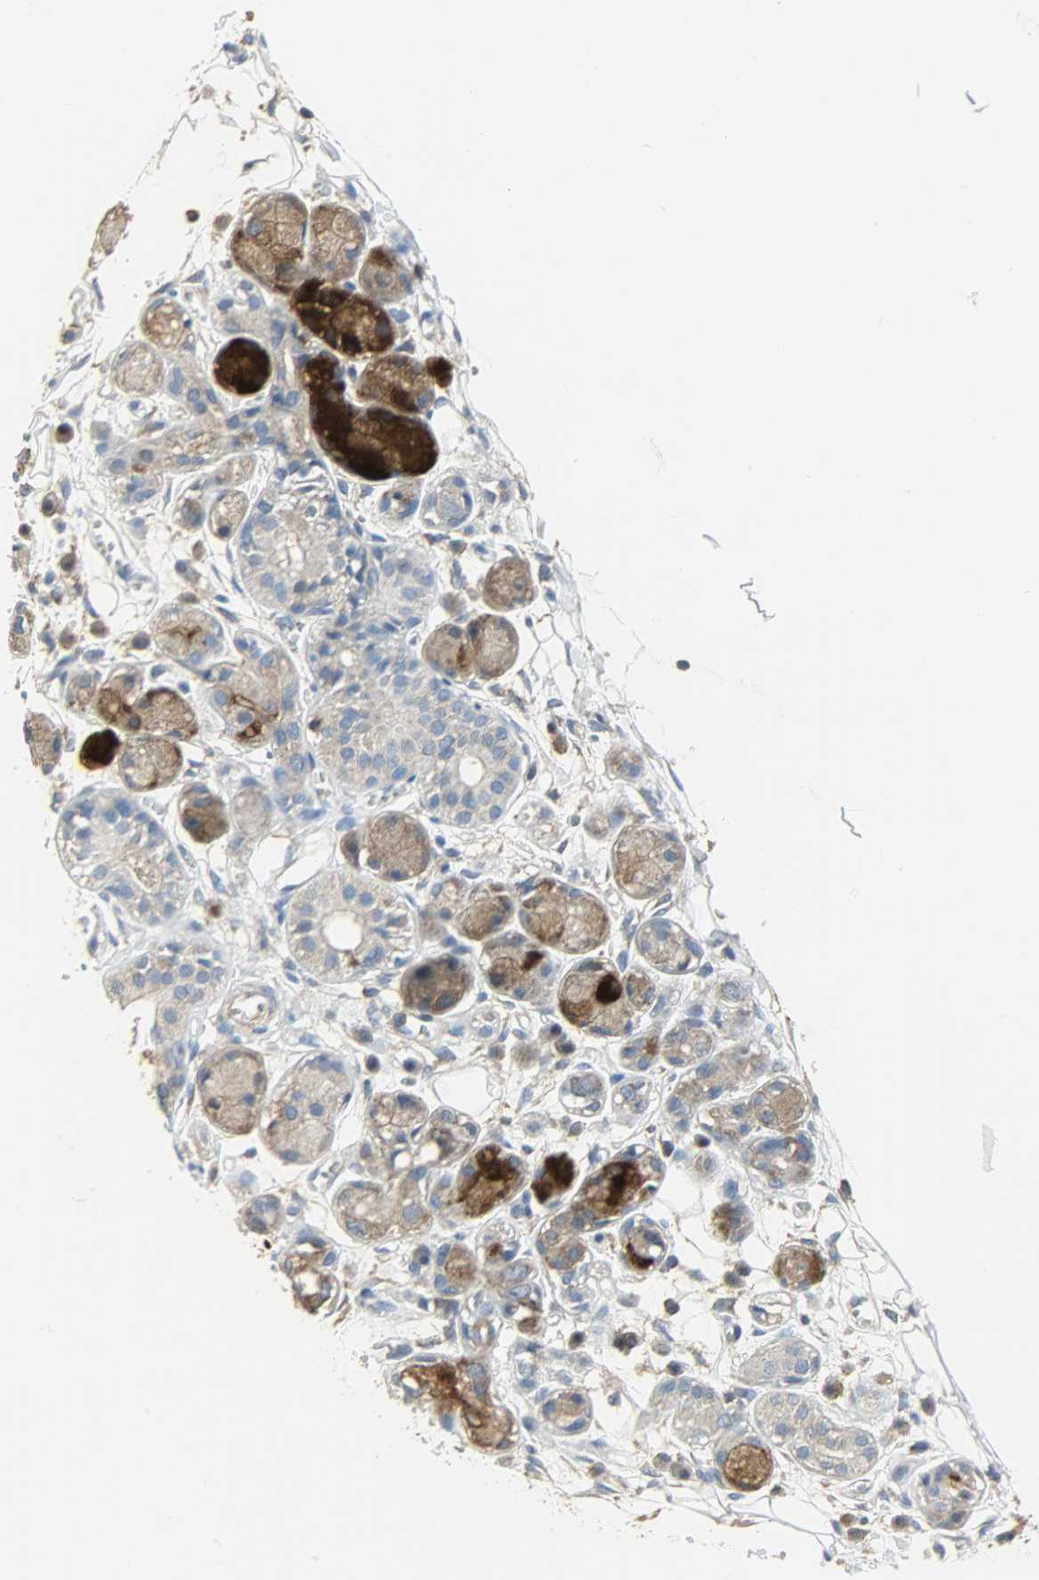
{"staining": {"intensity": "negative", "quantity": "none", "location": "none"}, "tissue": "adipose tissue", "cell_type": "Adipocytes", "image_type": "normal", "snomed": [{"axis": "morphology", "description": "Normal tissue, NOS"}, {"axis": "morphology", "description": "Inflammation, NOS"}, {"axis": "topography", "description": "Vascular tissue"}, {"axis": "topography", "description": "Salivary gland"}], "caption": "Adipose tissue stained for a protein using immunohistochemistry (IHC) demonstrates no staining adipocytes.", "gene": "DNAJA4", "patient": {"sex": "female", "age": 75}}